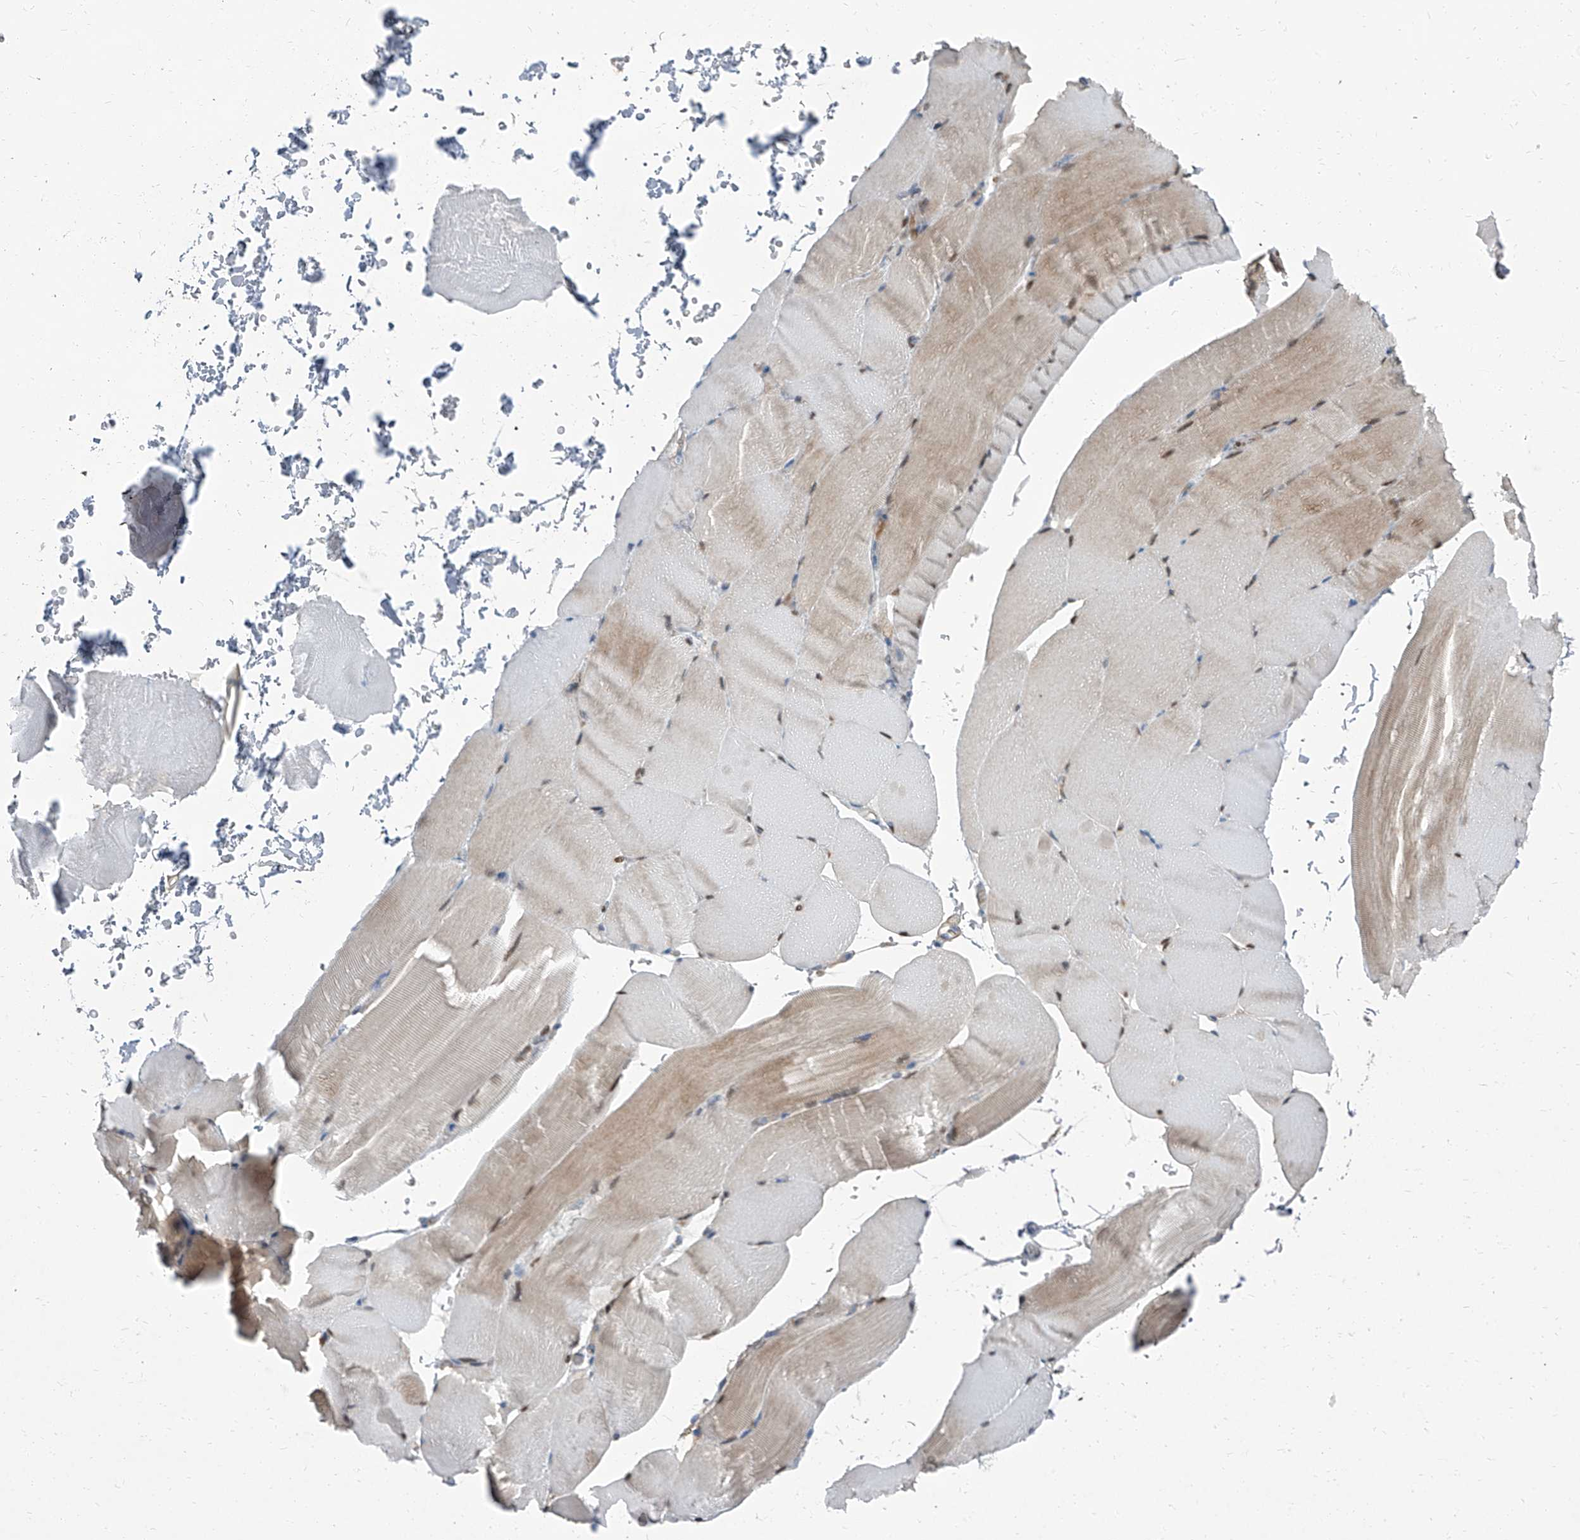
{"staining": {"intensity": "weak", "quantity": "<25%", "location": "cytoplasmic/membranous,nuclear"}, "tissue": "skeletal muscle", "cell_type": "Myocytes", "image_type": "normal", "snomed": [{"axis": "morphology", "description": "Normal tissue, NOS"}, {"axis": "topography", "description": "Skeletal muscle"}, {"axis": "topography", "description": "Parathyroid gland"}], "caption": "Protein analysis of normal skeletal muscle reveals no significant staining in myocytes.", "gene": "HOXA3", "patient": {"sex": "female", "age": 37}}